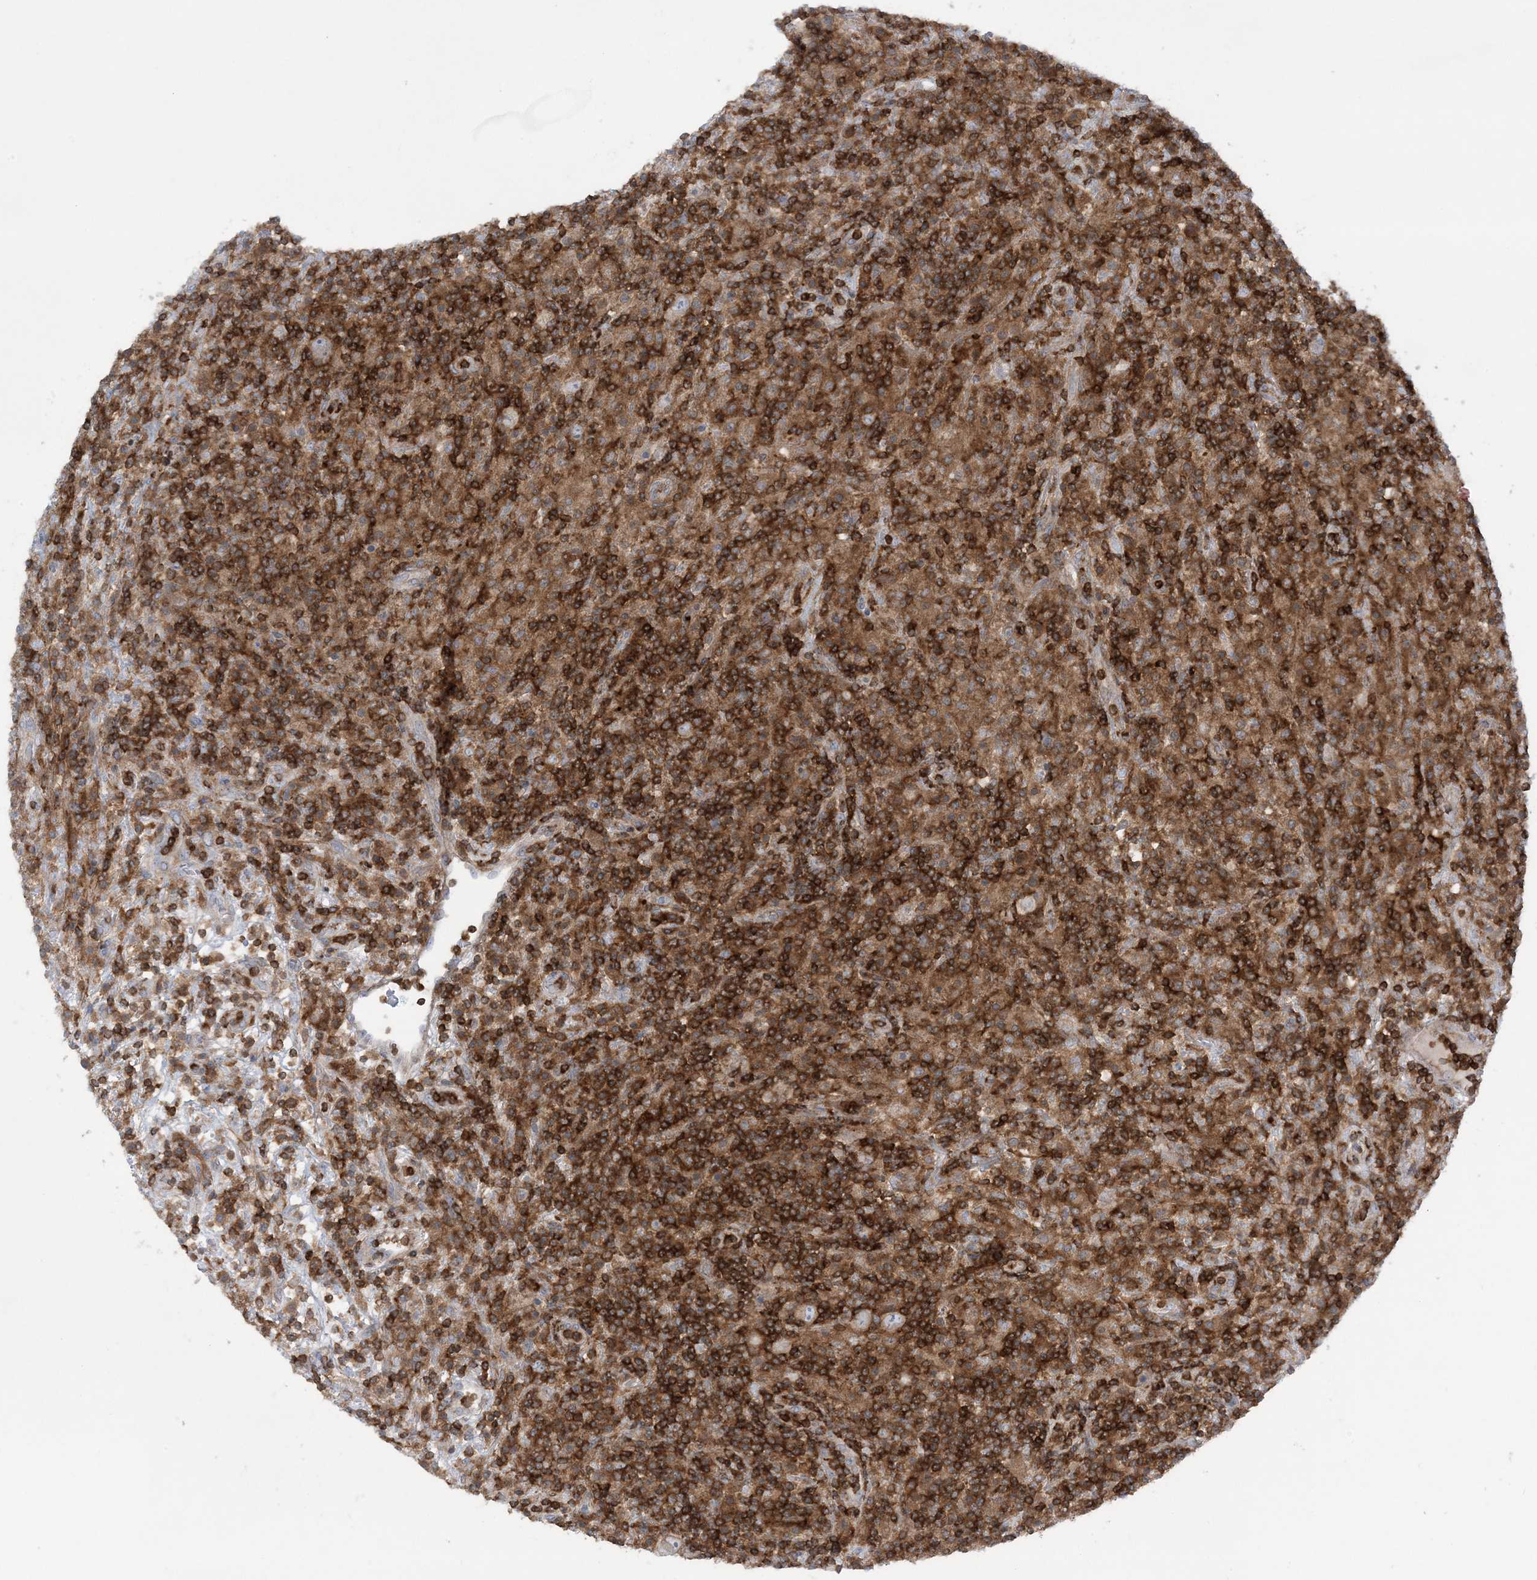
{"staining": {"intensity": "moderate", "quantity": ">75%", "location": "cytoplasmic/membranous"}, "tissue": "lymphoma", "cell_type": "Tumor cells", "image_type": "cancer", "snomed": [{"axis": "morphology", "description": "Hodgkin's disease, NOS"}, {"axis": "topography", "description": "Lymph node"}], "caption": "IHC of human lymphoma displays medium levels of moderate cytoplasmic/membranous staining in approximately >75% of tumor cells.", "gene": "ARHGAP30", "patient": {"sex": "male", "age": 70}}